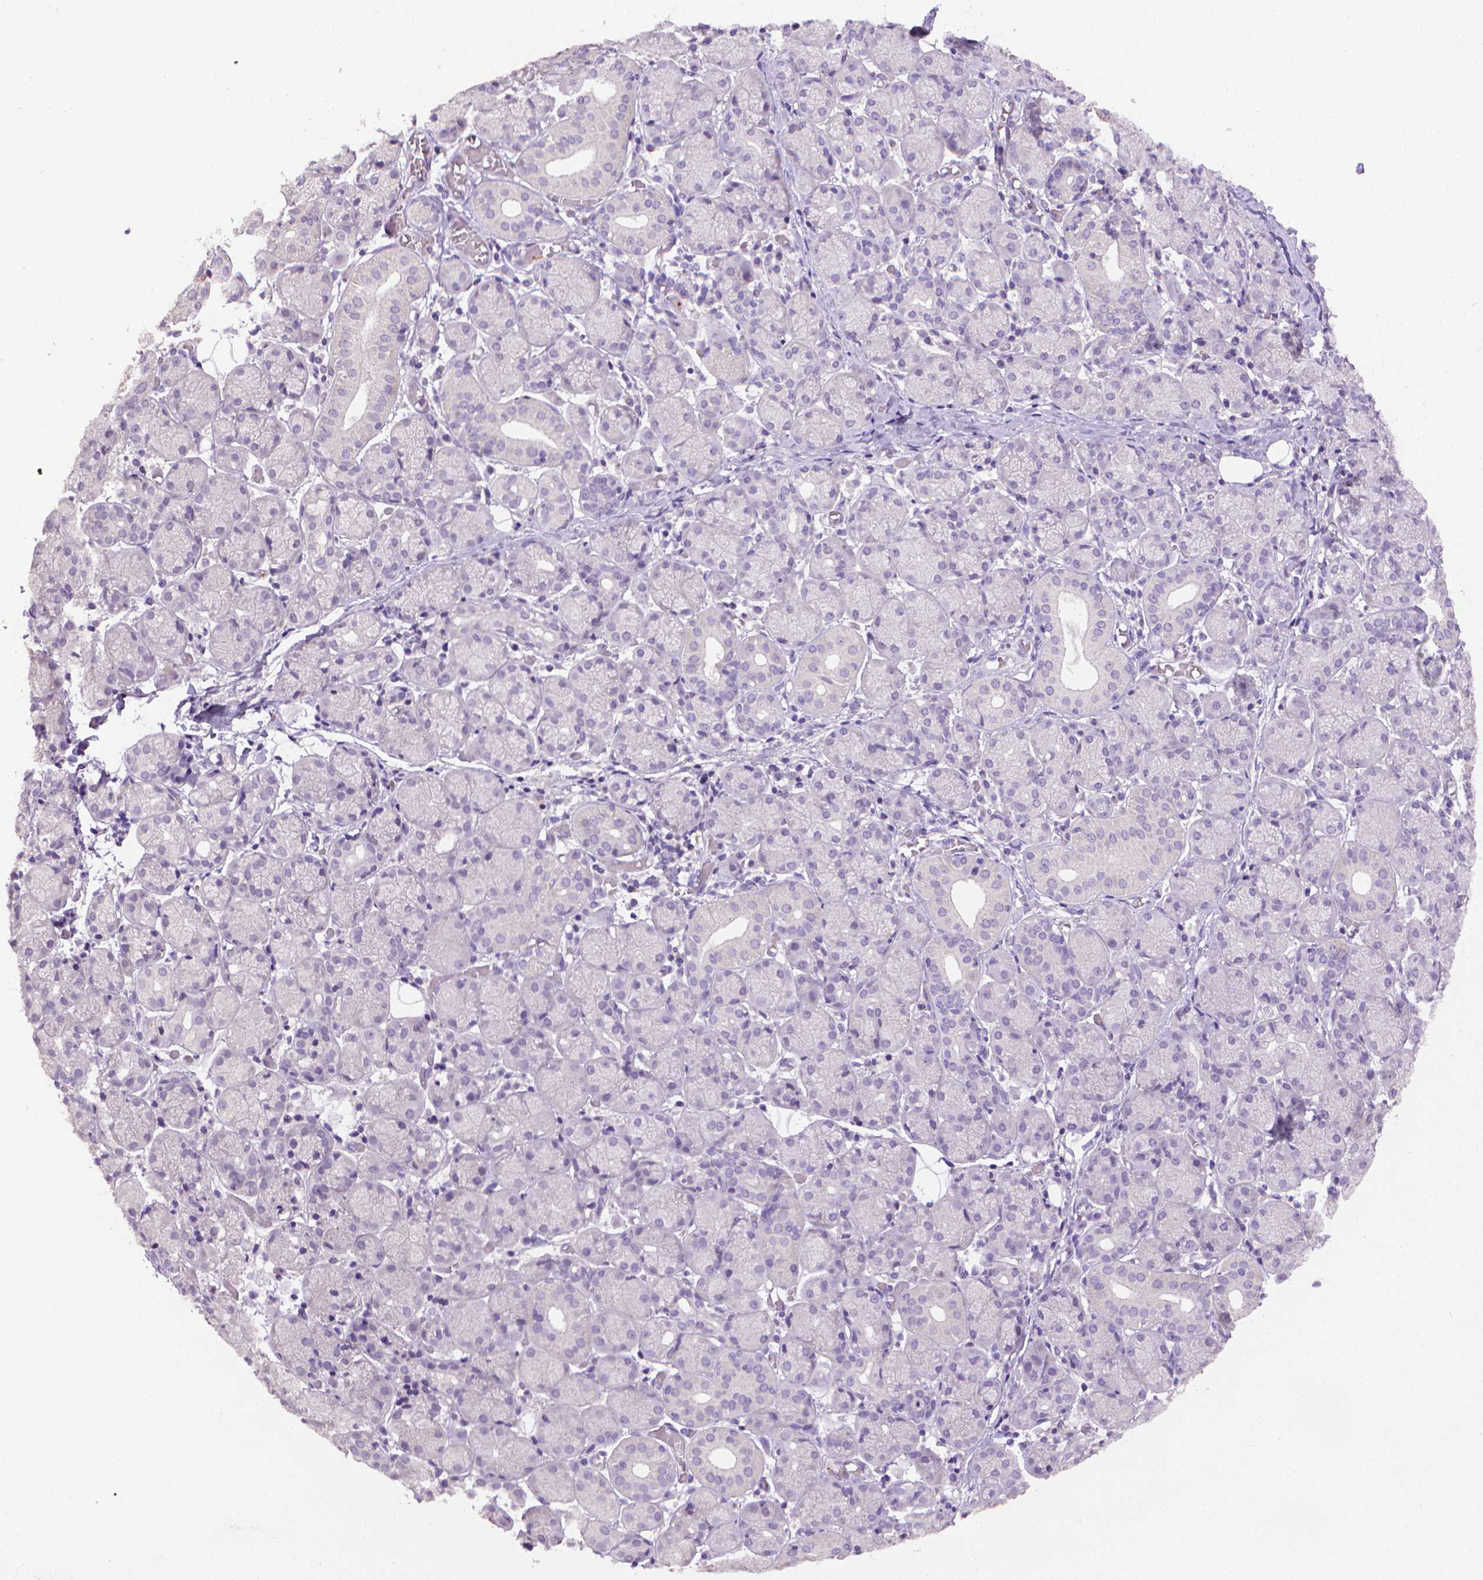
{"staining": {"intensity": "negative", "quantity": "none", "location": "none"}, "tissue": "salivary gland", "cell_type": "Glandular cells", "image_type": "normal", "snomed": [{"axis": "morphology", "description": "Normal tissue, NOS"}, {"axis": "topography", "description": "Salivary gland"}, {"axis": "topography", "description": "Peripheral nerve tissue"}], "caption": "There is no significant staining in glandular cells of salivary gland. (Brightfield microscopy of DAB (3,3'-diaminobenzidine) immunohistochemistry at high magnification).", "gene": "CDKN2D", "patient": {"sex": "female", "age": 24}}